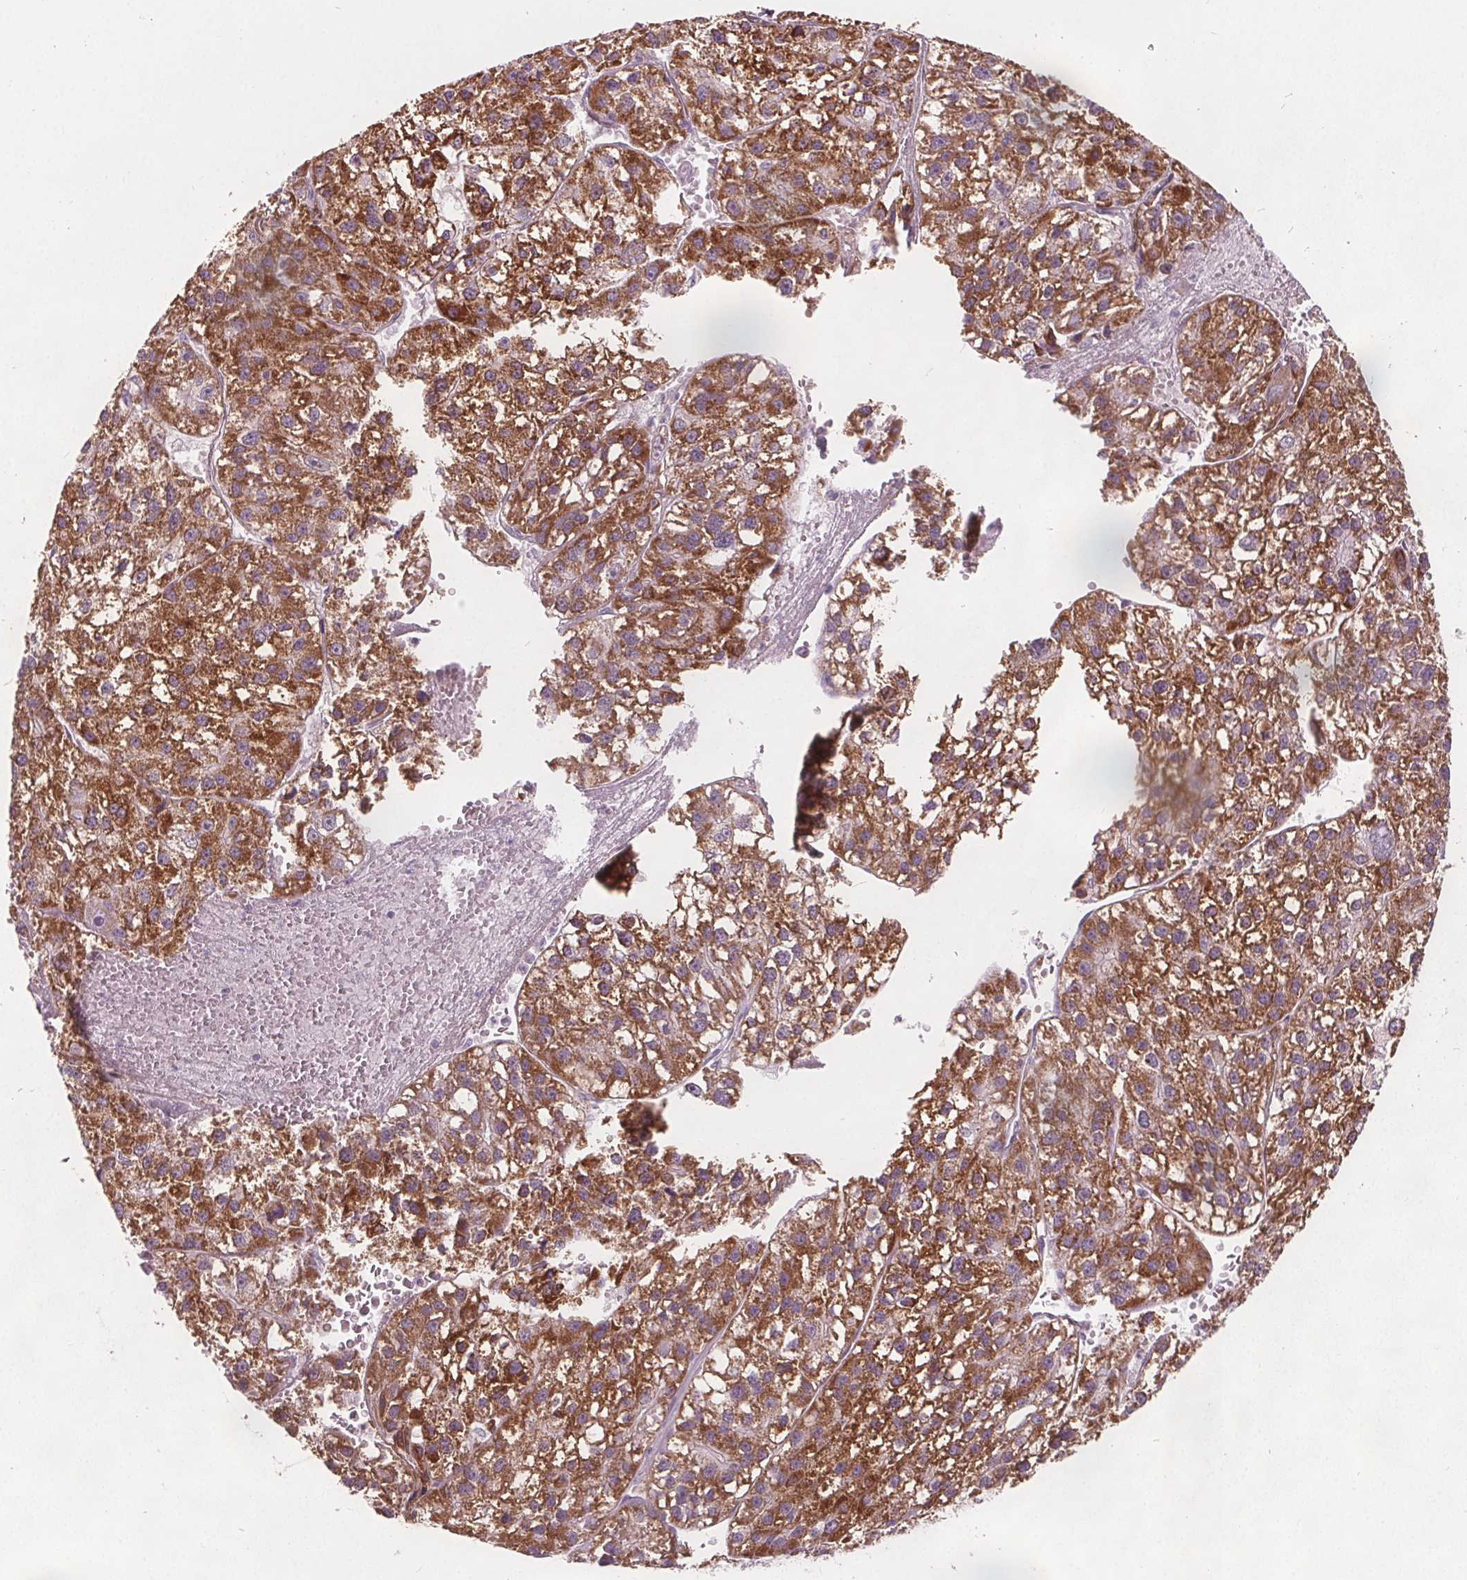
{"staining": {"intensity": "strong", "quantity": ">75%", "location": "cytoplasmic/membranous"}, "tissue": "liver cancer", "cell_type": "Tumor cells", "image_type": "cancer", "snomed": [{"axis": "morphology", "description": "Carcinoma, Hepatocellular, NOS"}, {"axis": "topography", "description": "Liver"}], "caption": "Liver hepatocellular carcinoma tissue reveals strong cytoplasmic/membranous staining in about >75% of tumor cells, visualized by immunohistochemistry.", "gene": "ECI2", "patient": {"sex": "female", "age": 70}}